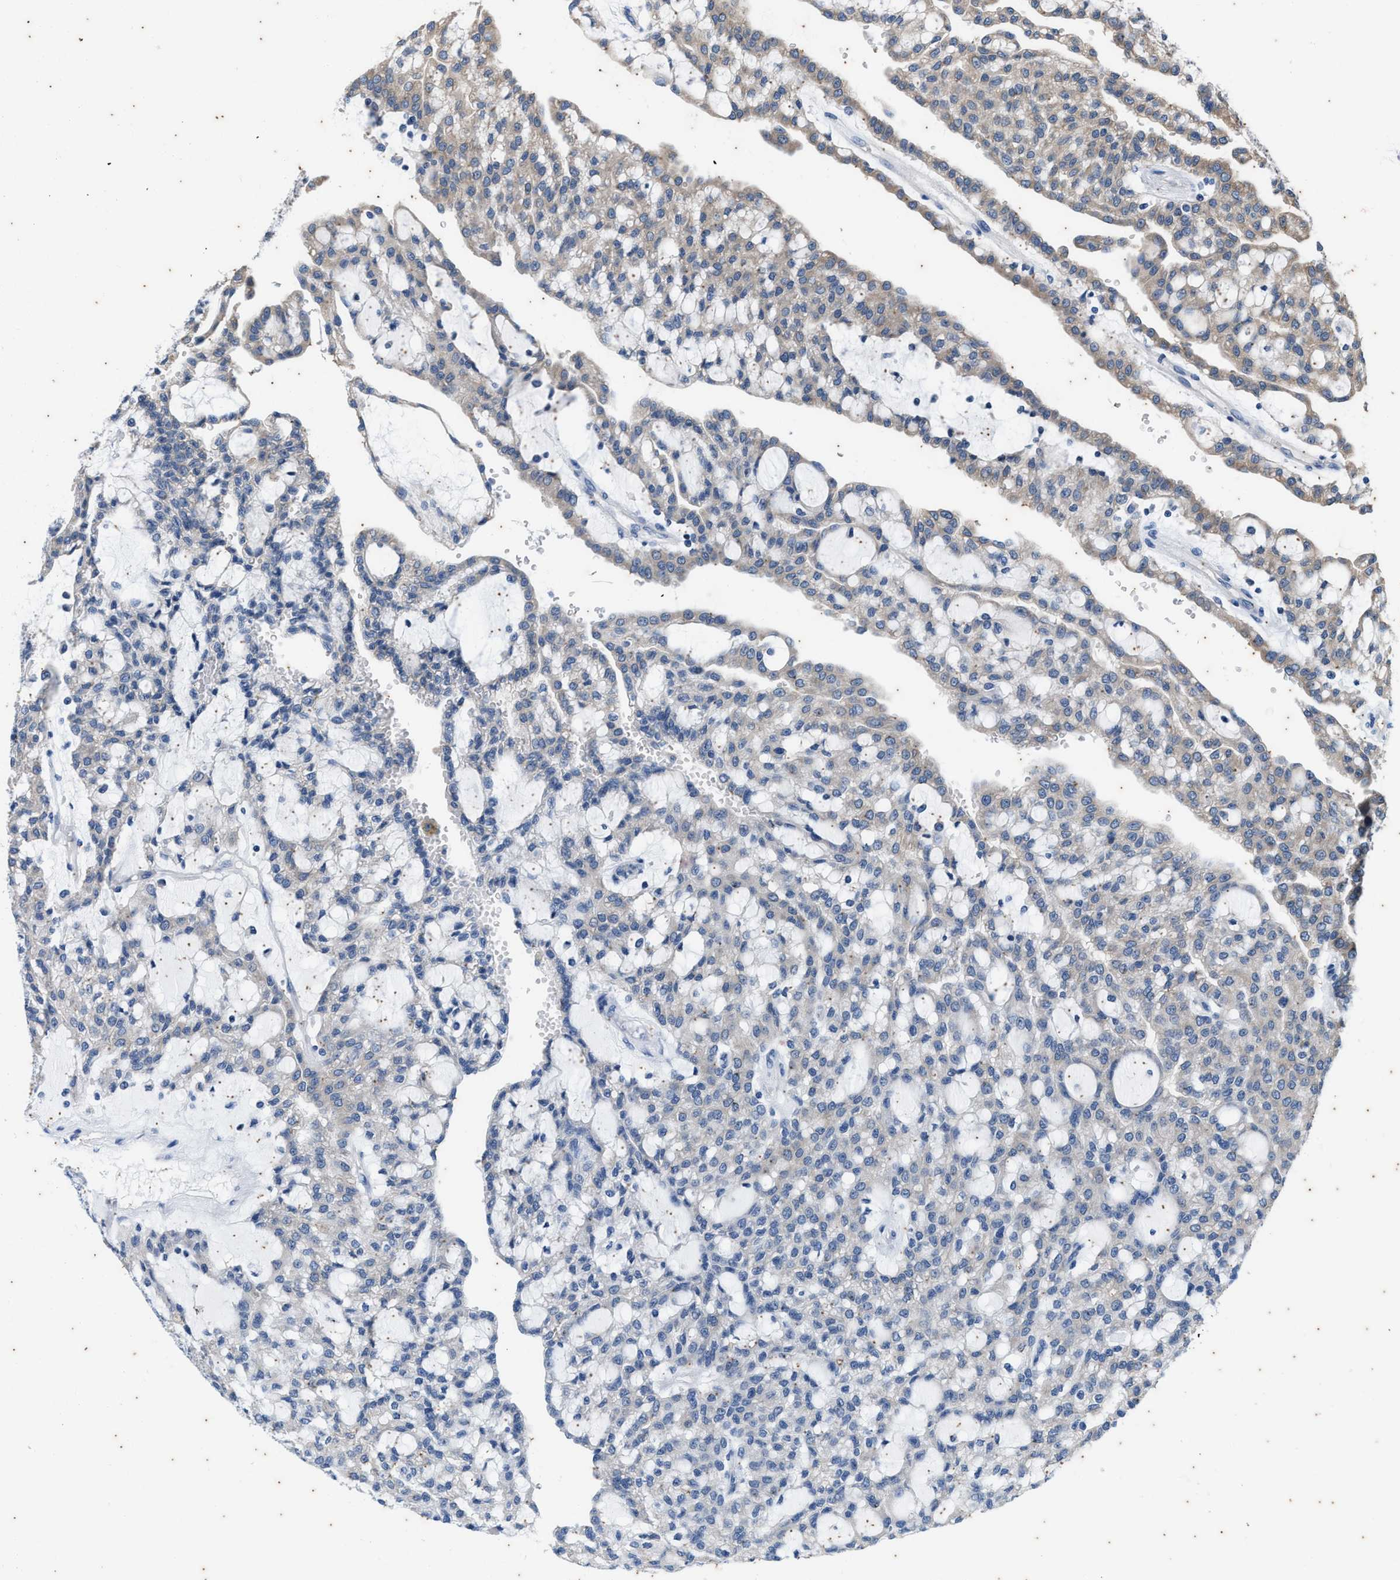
{"staining": {"intensity": "weak", "quantity": "<25%", "location": "cytoplasmic/membranous"}, "tissue": "renal cancer", "cell_type": "Tumor cells", "image_type": "cancer", "snomed": [{"axis": "morphology", "description": "Adenocarcinoma, NOS"}, {"axis": "topography", "description": "Kidney"}], "caption": "A high-resolution histopathology image shows immunohistochemistry staining of renal cancer, which displays no significant staining in tumor cells. (Brightfield microscopy of DAB immunohistochemistry at high magnification).", "gene": "COX19", "patient": {"sex": "male", "age": 63}}